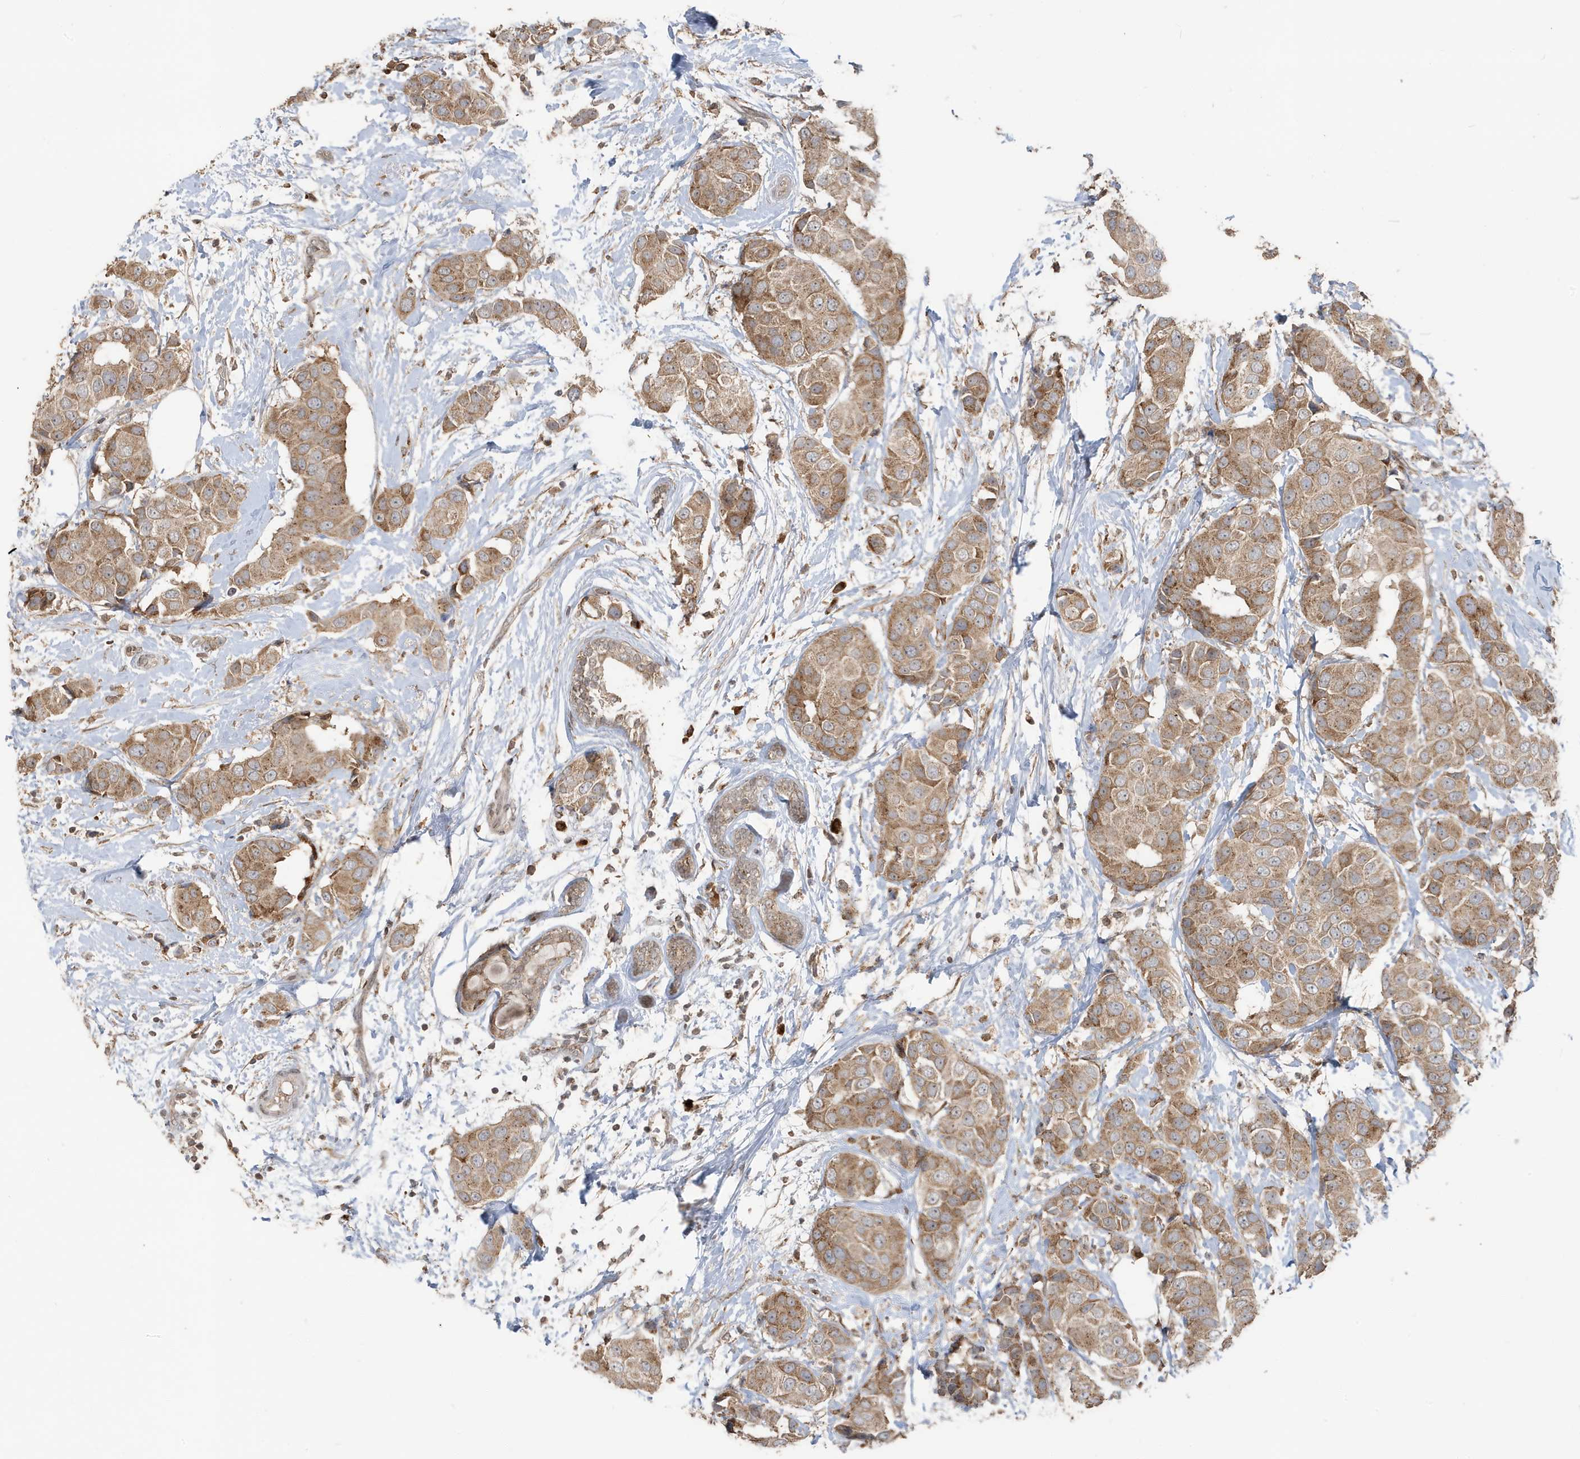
{"staining": {"intensity": "moderate", "quantity": ">75%", "location": "cytoplasmic/membranous"}, "tissue": "breast cancer", "cell_type": "Tumor cells", "image_type": "cancer", "snomed": [{"axis": "morphology", "description": "Normal tissue, NOS"}, {"axis": "morphology", "description": "Duct carcinoma"}, {"axis": "topography", "description": "Breast"}], "caption": "A micrograph of human breast cancer (intraductal carcinoma) stained for a protein shows moderate cytoplasmic/membranous brown staining in tumor cells.", "gene": "RER1", "patient": {"sex": "female", "age": 39}}